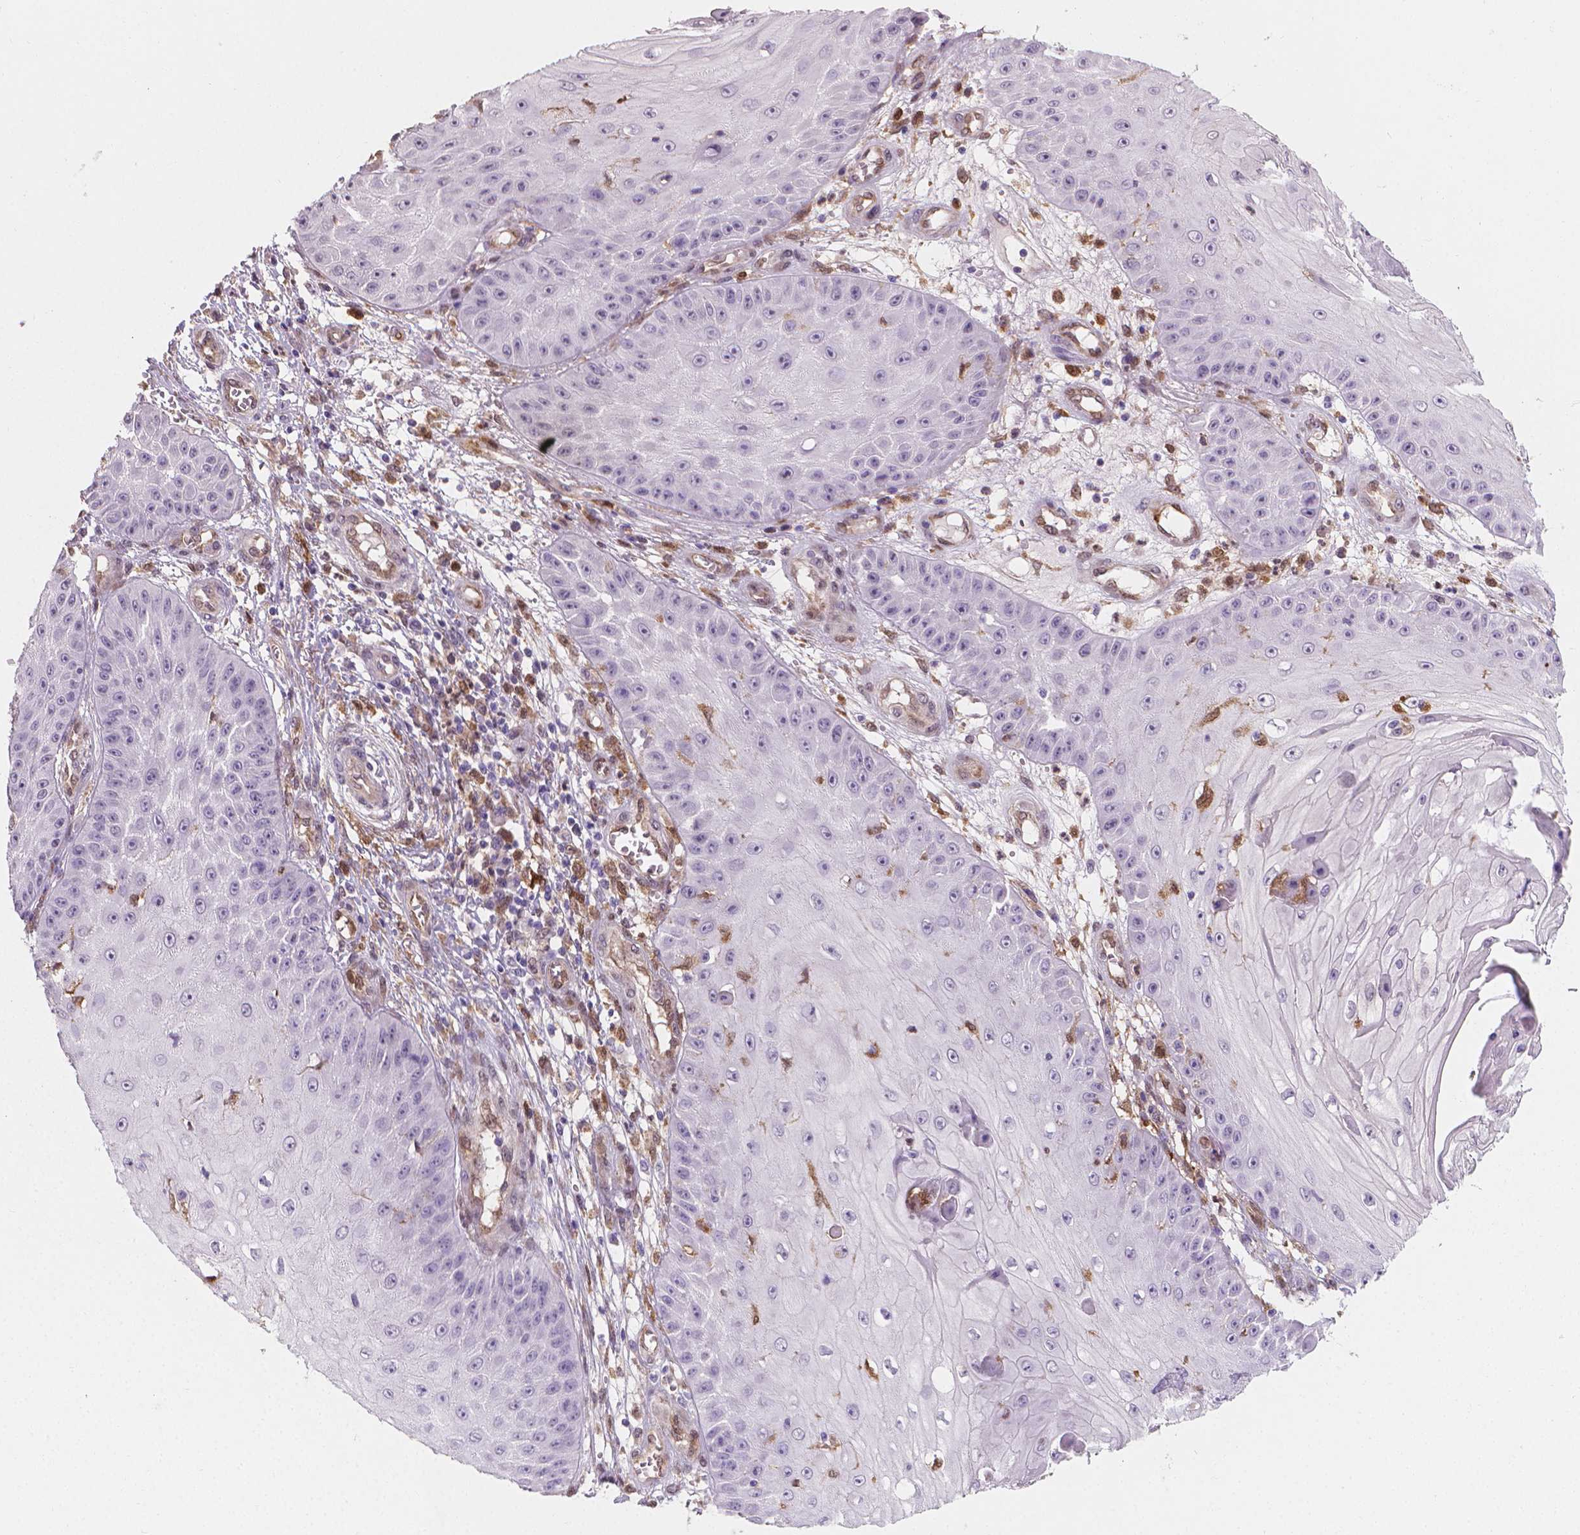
{"staining": {"intensity": "negative", "quantity": "none", "location": "none"}, "tissue": "skin cancer", "cell_type": "Tumor cells", "image_type": "cancer", "snomed": [{"axis": "morphology", "description": "Squamous cell carcinoma, NOS"}, {"axis": "topography", "description": "Skin"}], "caption": "This photomicrograph is of squamous cell carcinoma (skin) stained with immunohistochemistry to label a protein in brown with the nuclei are counter-stained blue. There is no positivity in tumor cells.", "gene": "TNFAIP2", "patient": {"sex": "male", "age": 70}}